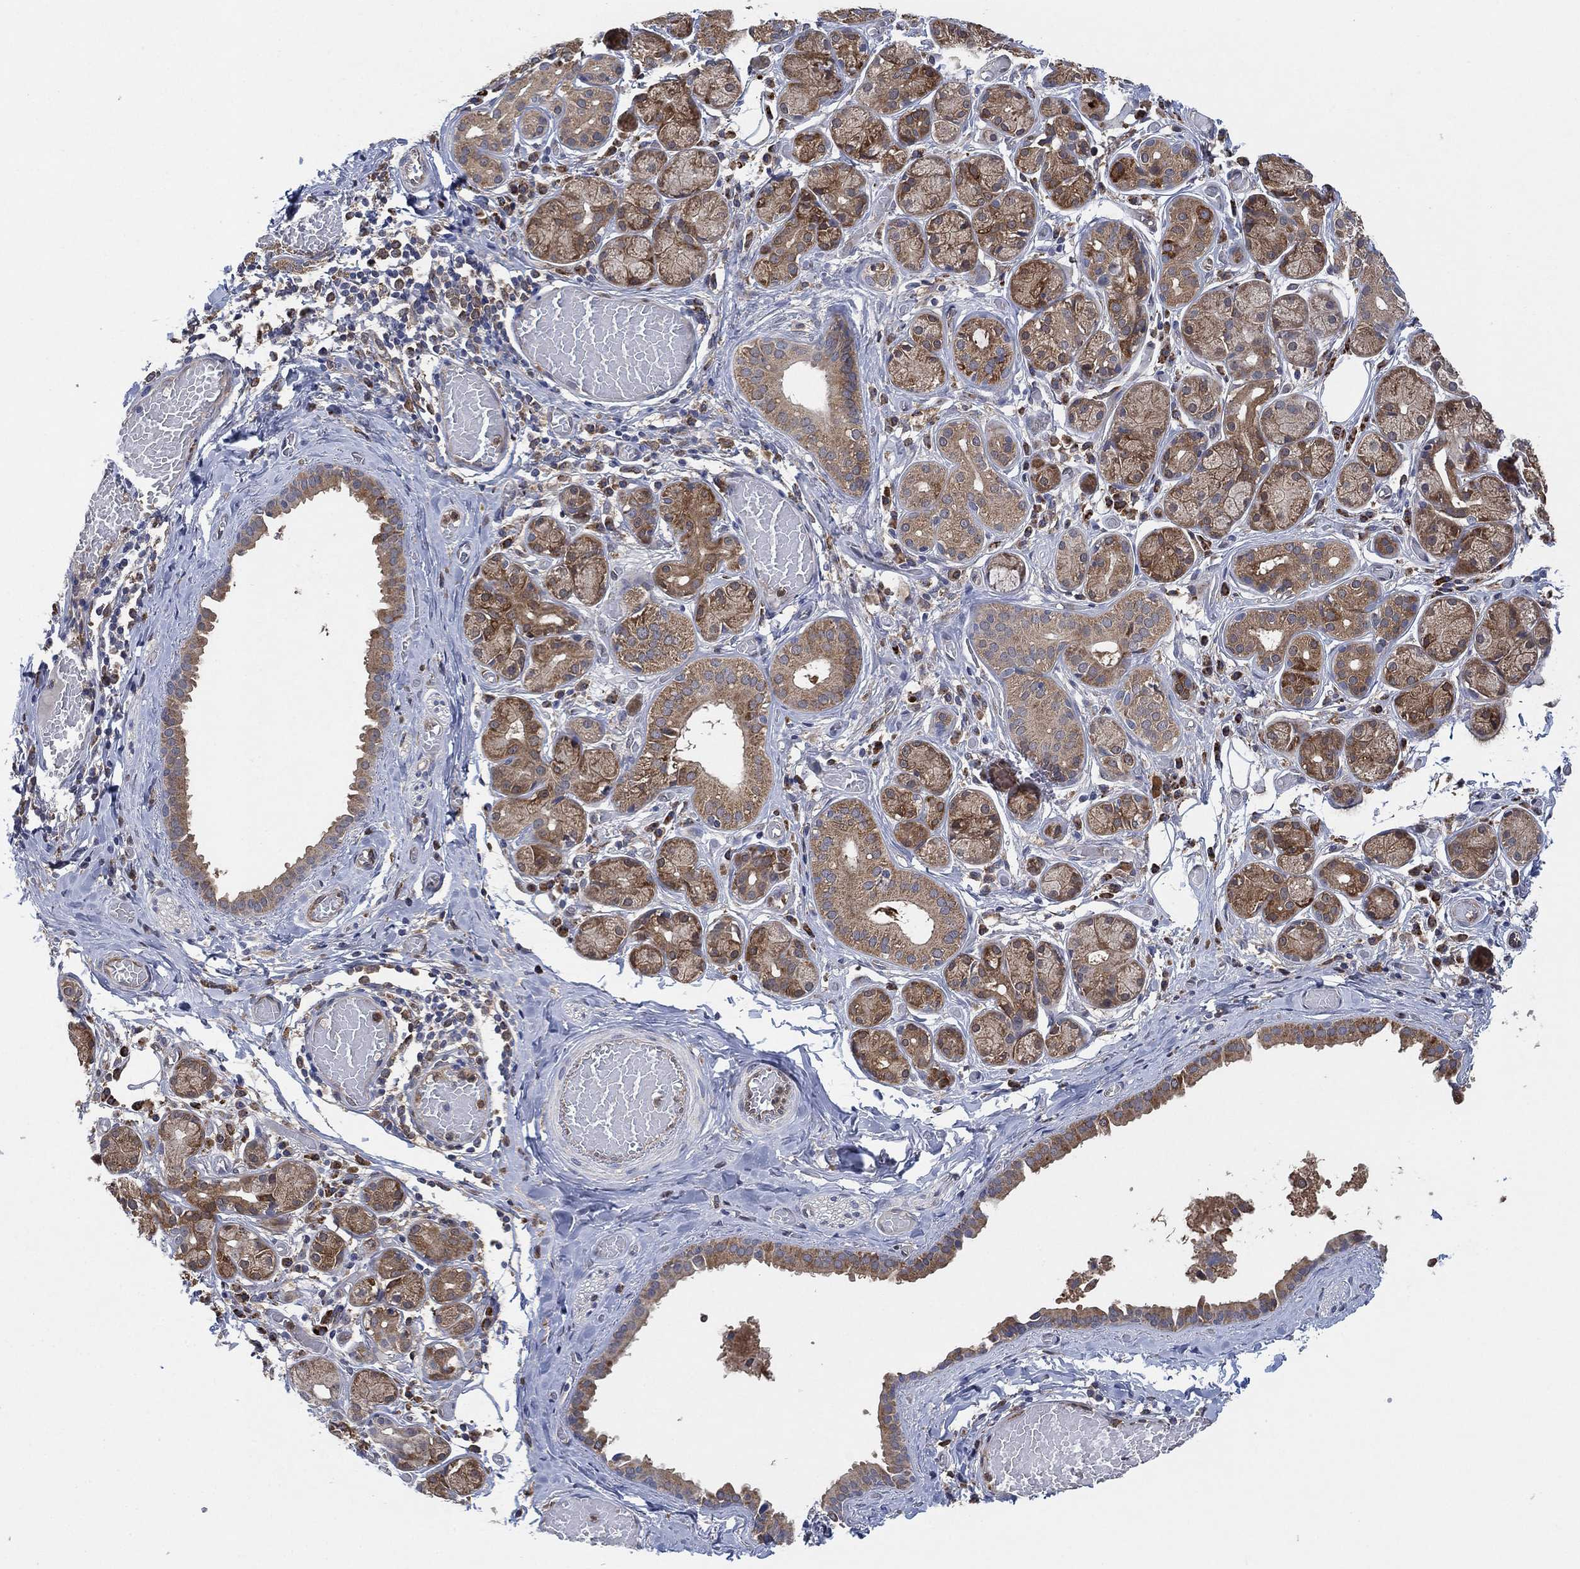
{"staining": {"intensity": "moderate", "quantity": ">75%", "location": "cytoplasmic/membranous"}, "tissue": "salivary gland", "cell_type": "Glandular cells", "image_type": "normal", "snomed": [{"axis": "morphology", "description": "Normal tissue, NOS"}, {"axis": "topography", "description": "Salivary gland"}, {"axis": "topography", "description": "Peripheral nerve tissue"}], "caption": "Immunohistochemical staining of unremarkable human salivary gland displays medium levels of moderate cytoplasmic/membranous expression in approximately >75% of glandular cells. Ihc stains the protein in brown and the nuclei are stained blue.", "gene": "FES", "patient": {"sex": "male", "age": 71}}